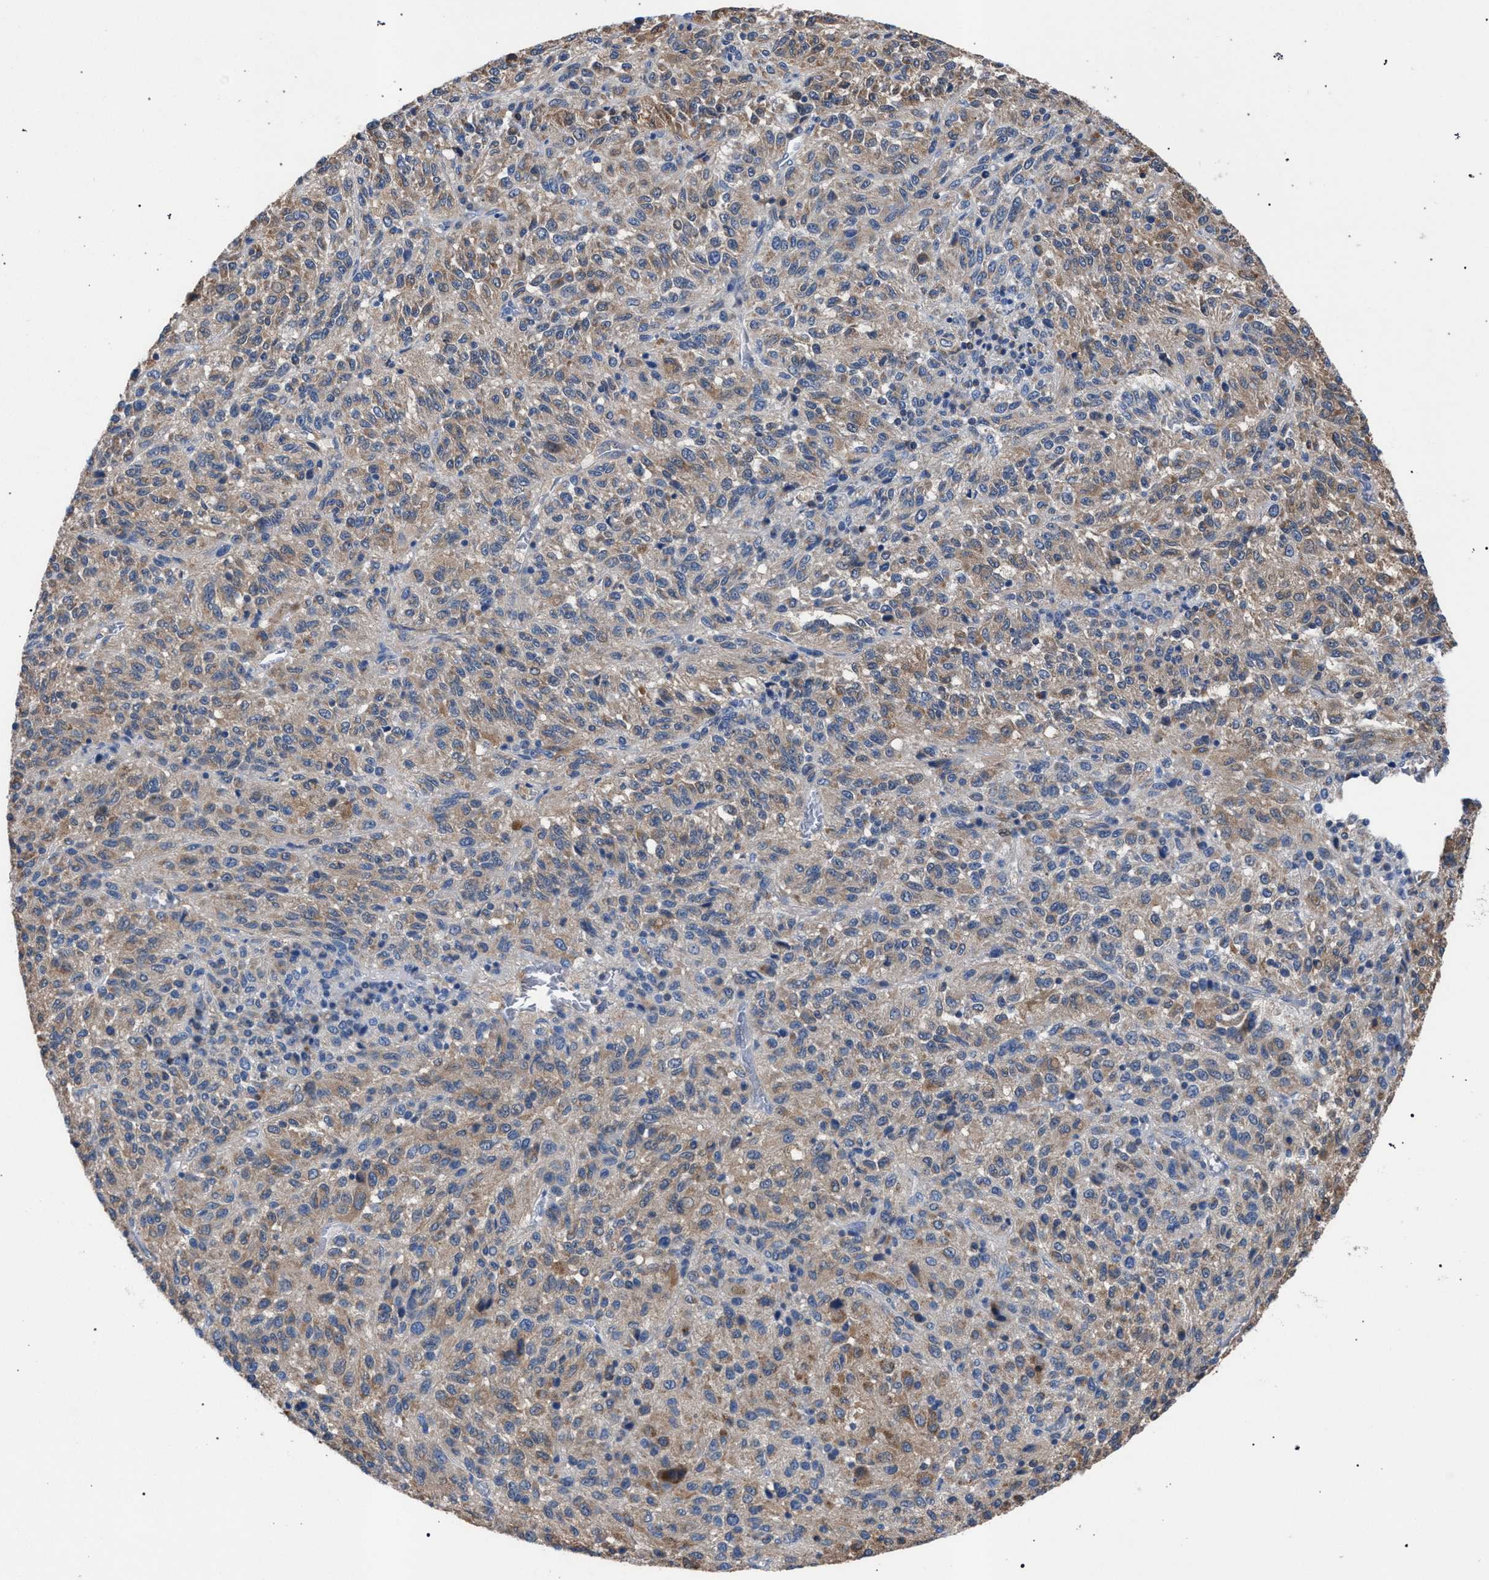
{"staining": {"intensity": "moderate", "quantity": "25%-75%", "location": "cytoplasmic/membranous"}, "tissue": "melanoma", "cell_type": "Tumor cells", "image_type": "cancer", "snomed": [{"axis": "morphology", "description": "Malignant melanoma, Metastatic site"}, {"axis": "topography", "description": "Lung"}], "caption": "This is an image of immunohistochemistry (IHC) staining of malignant melanoma (metastatic site), which shows moderate staining in the cytoplasmic/membranous of tumor cells.", "gene": "CRYZ", "patient": {"sex": "male", "age": 64}}